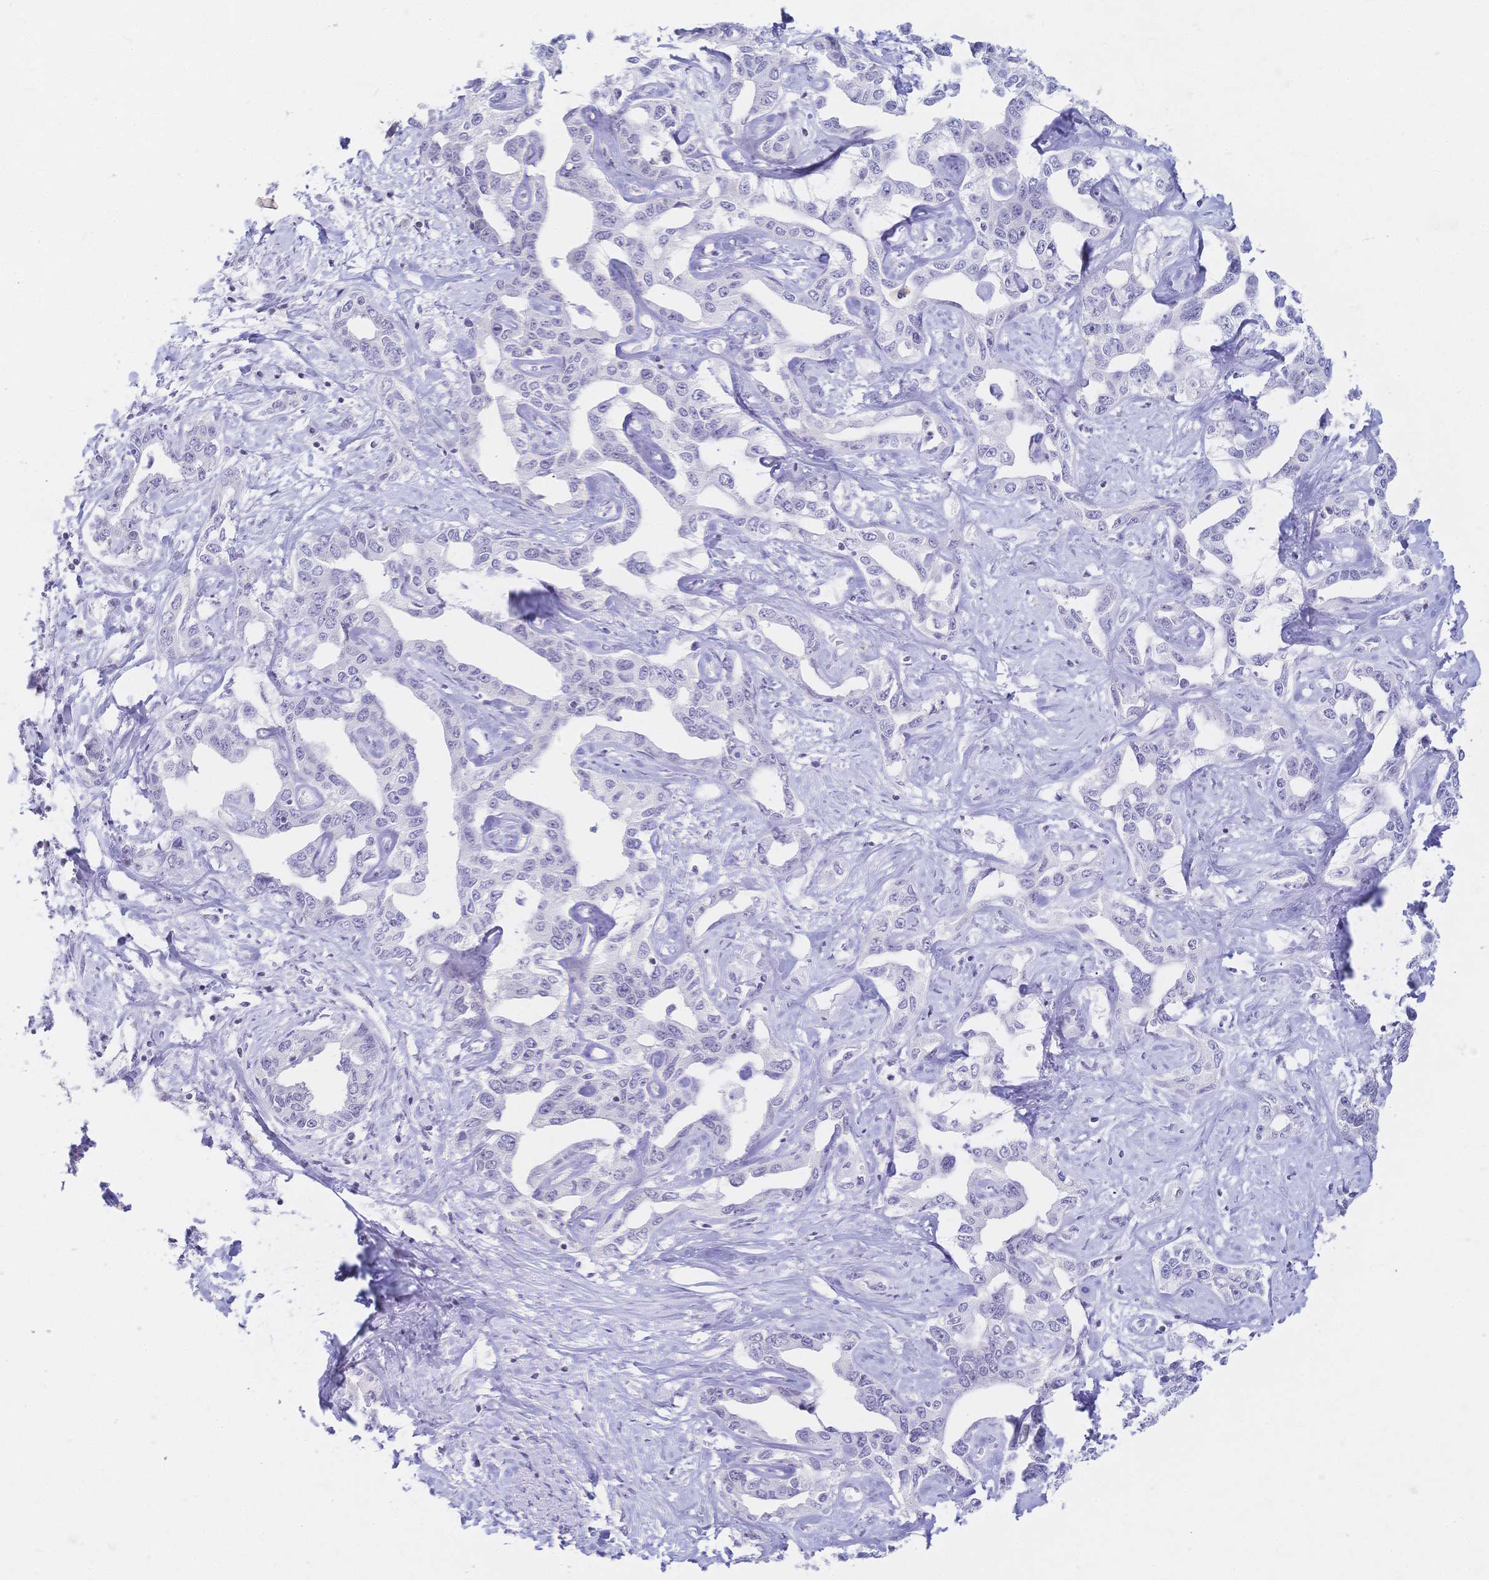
{"staining": {"intensity": "negative", "quantity": "none", "location": "none"}, "tissue": "liver cancer", "cell_type": "Tumor cells", "image_type": "cancer", "snomed": [{"axis": "morphology", "description": "Cholangiocarcinoma"}, {"axis": "topography", "description": "Liver"}], "caption": "Tumor cells are negative for protein expression in human cholangiocarcinoma (liver). (Brightfield microscopy of DAB (3,3'-diaminobenzidine) immunohistochemistry at high magnification).", "gene": "CR2", "patient": {"sex": "male", "age": 59}}